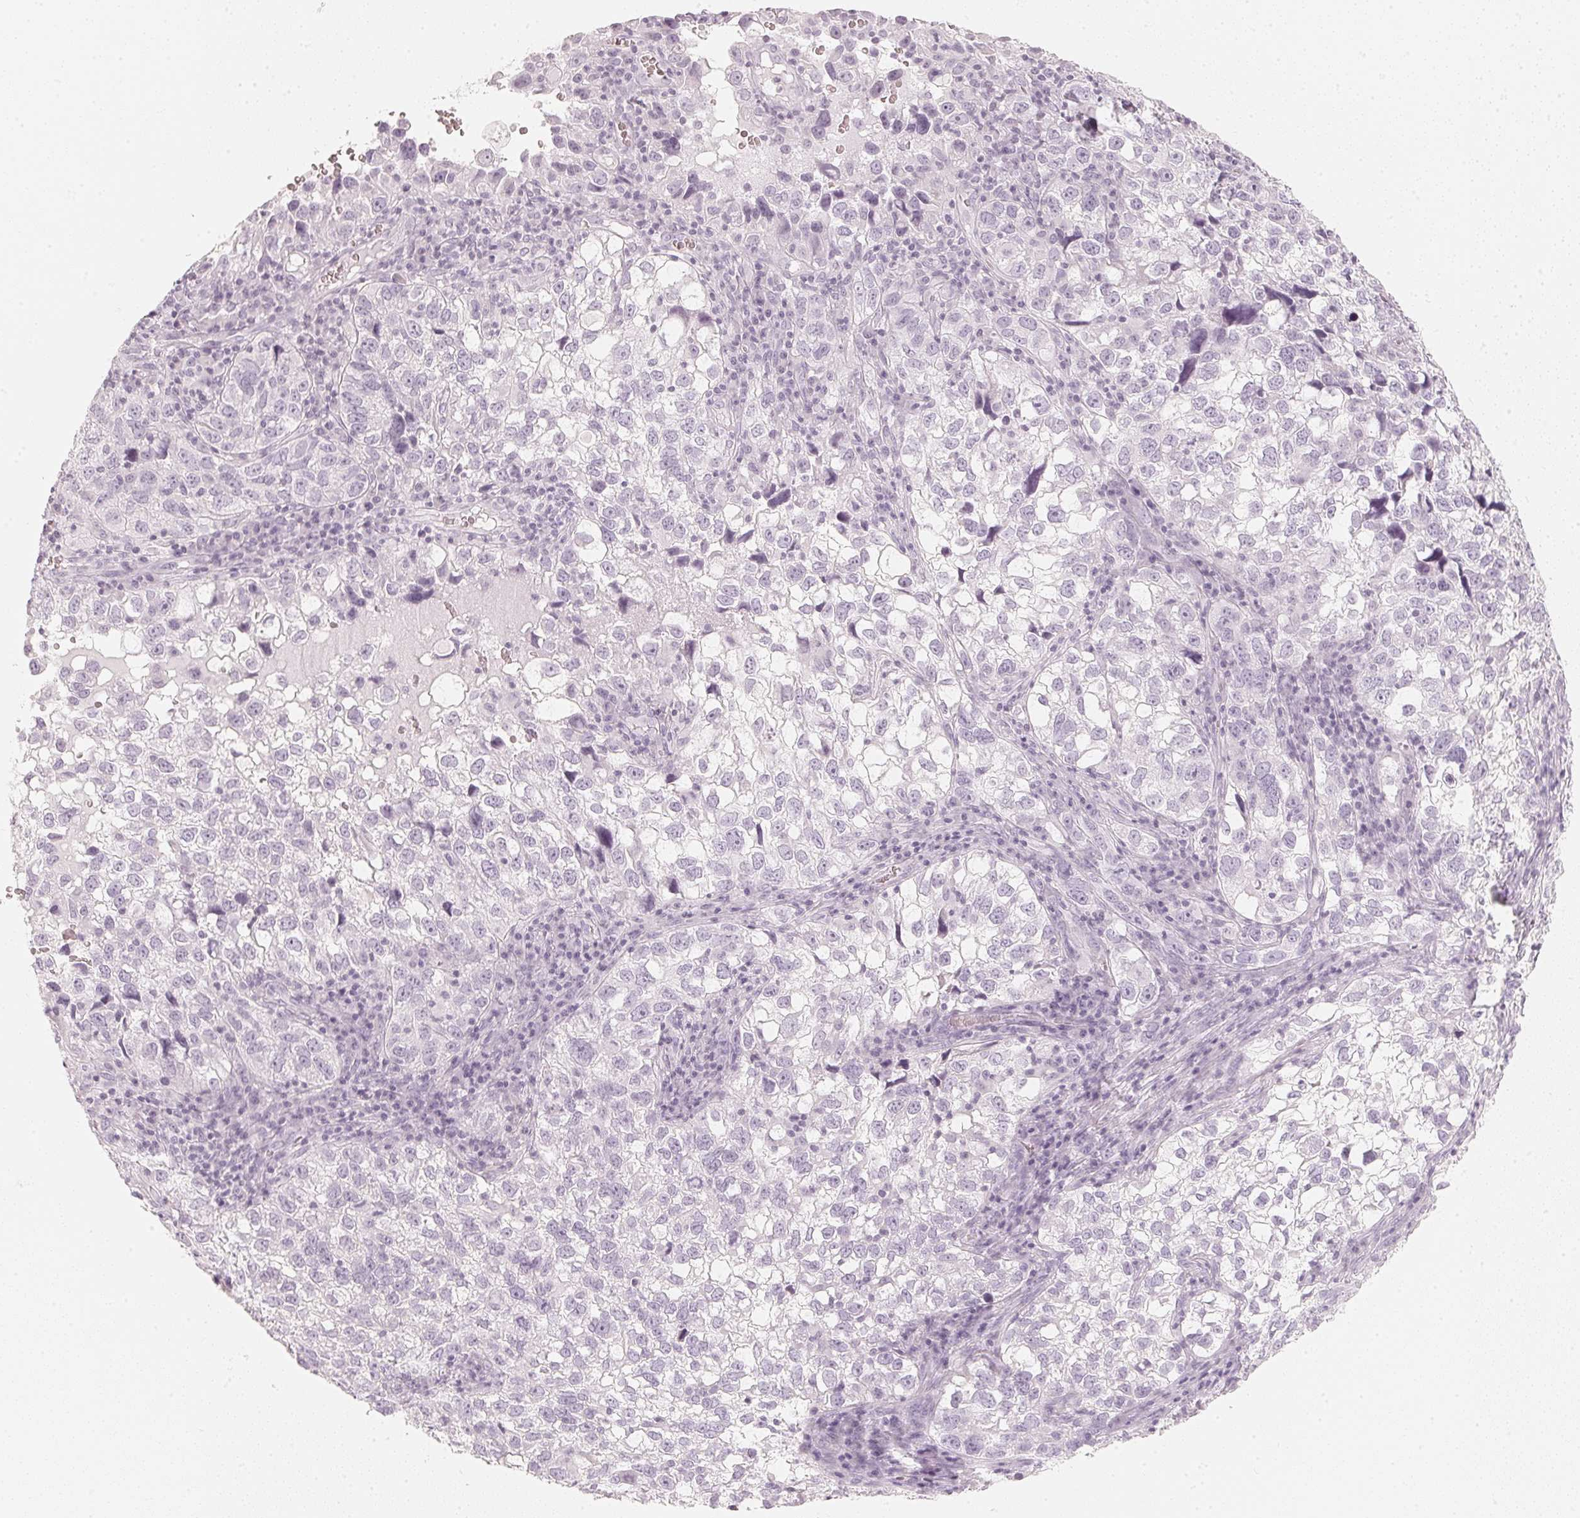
{"staining": {"intensity": "negative", "quantity": "none", "location": "none"}, "tissue": "cervical cancer", "cell_type": "Tumor cells", "image_type": "cancer", "snomed": [{"axis": "morphology", "description": "Squamous cell carcinoma, NOS"}, {"axis": "topography", "description": "Cervix"}], "caption": "This micrograph is of squamous cell carcinoma (cervical) stained with immunohistochemistry to label a protein in brown with the nuclei are counter-stained blue. There is no staining in tumor cells.", "gene": "SLC22A8", "patient": {"sex": "female", "age": 55}}